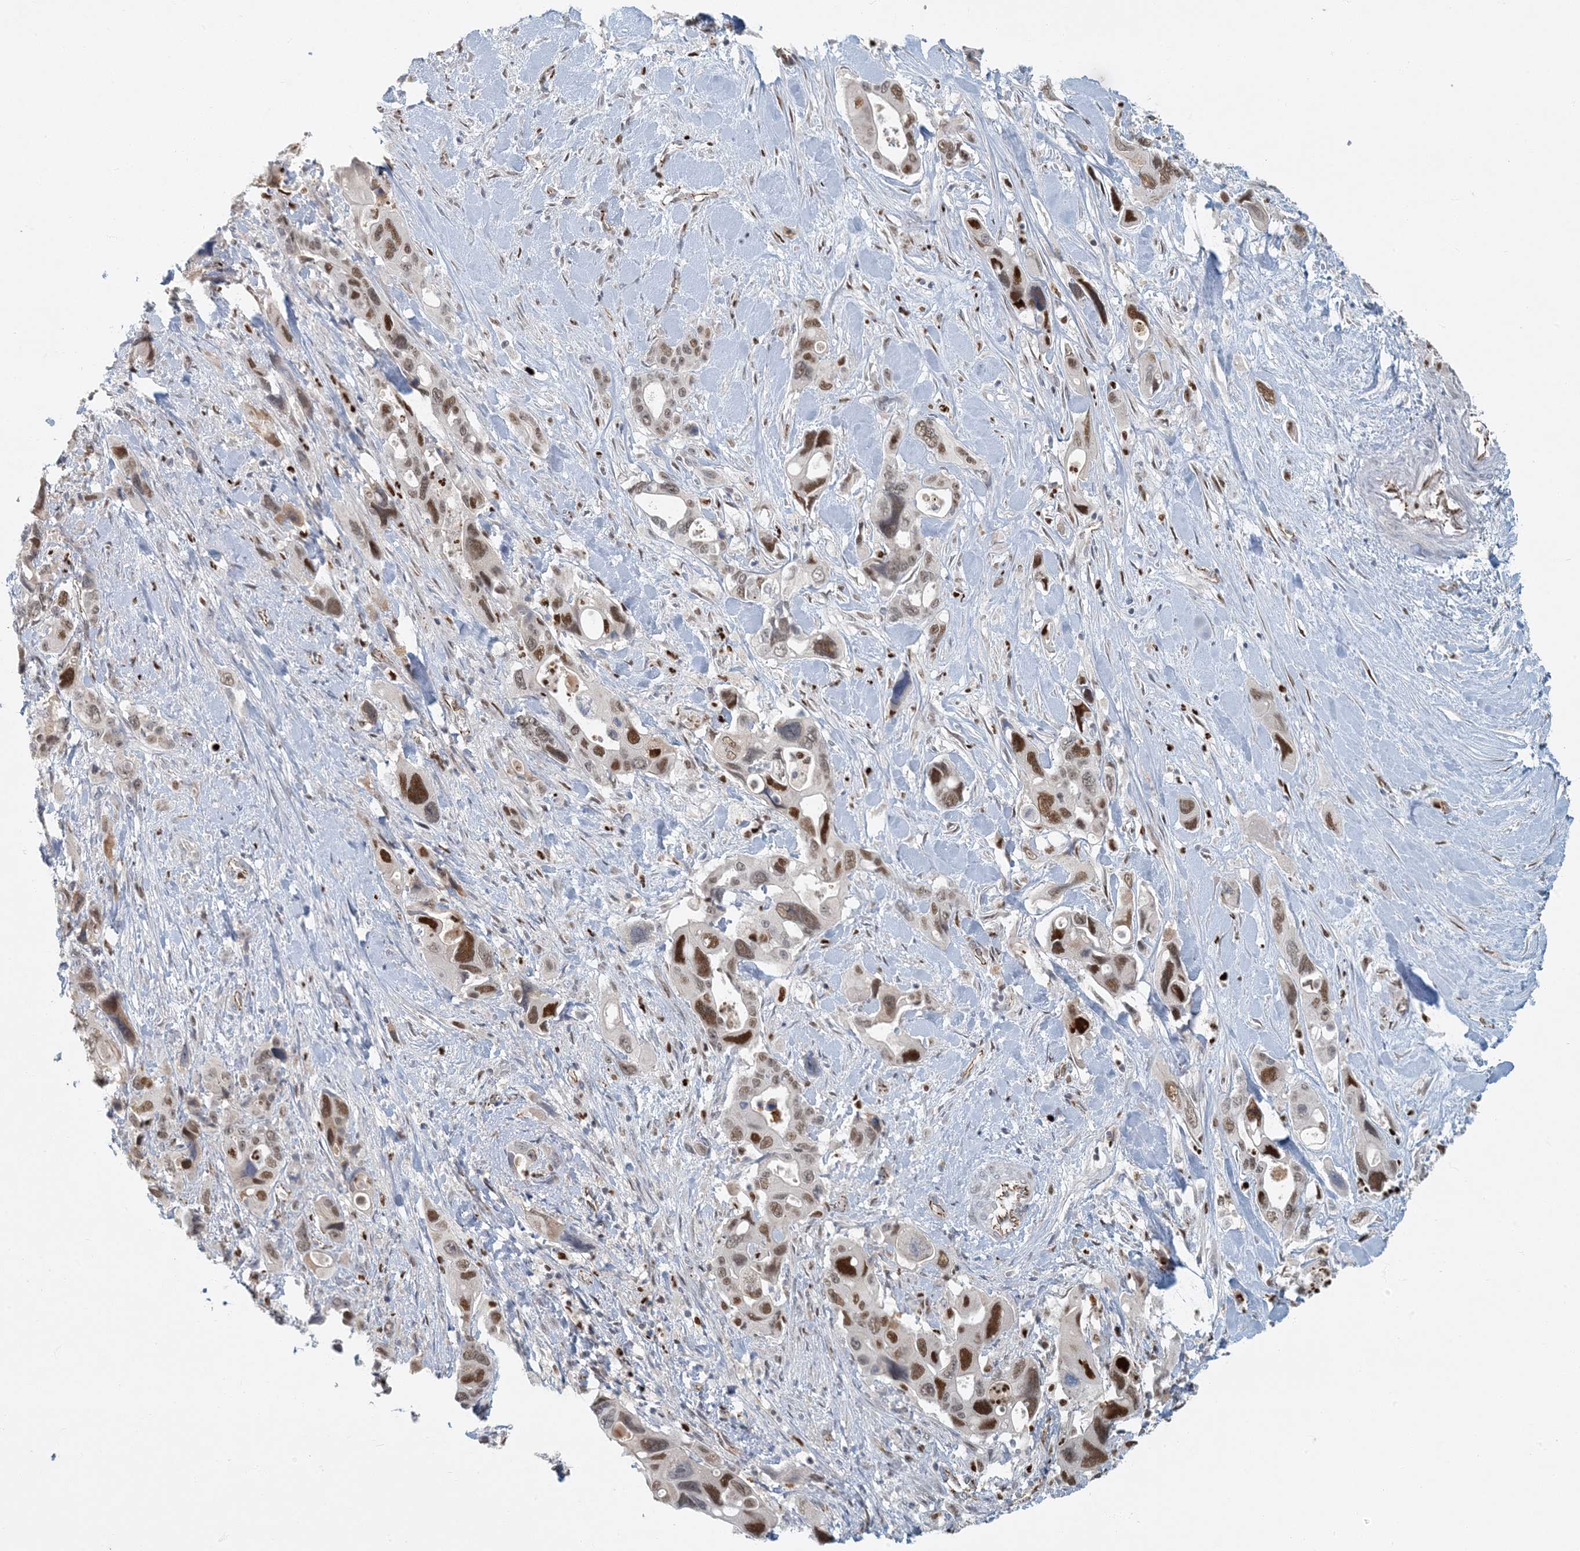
{"staining": {"intensity": "moderate", "quantity": ">75%", "location": "nuclear"}, "tissue": "pancreatic cancer", "cell_type": "Tumor cells", "image_type": "cancer", "snomed": [{"axis": "morphology", "description": "Adenocarcinoma, NOS"}, {"axis": "topography", "description": "Pancreas"}], "caption": "There is medium levels of moderate nuclear positivity in tumor cells of pancreatic cancer (adenocarcinoma), as demonstrated by immunohistochemical staining (brown color).", "gene": "AK9", "patient": {"sex": "male", "age": 46}}